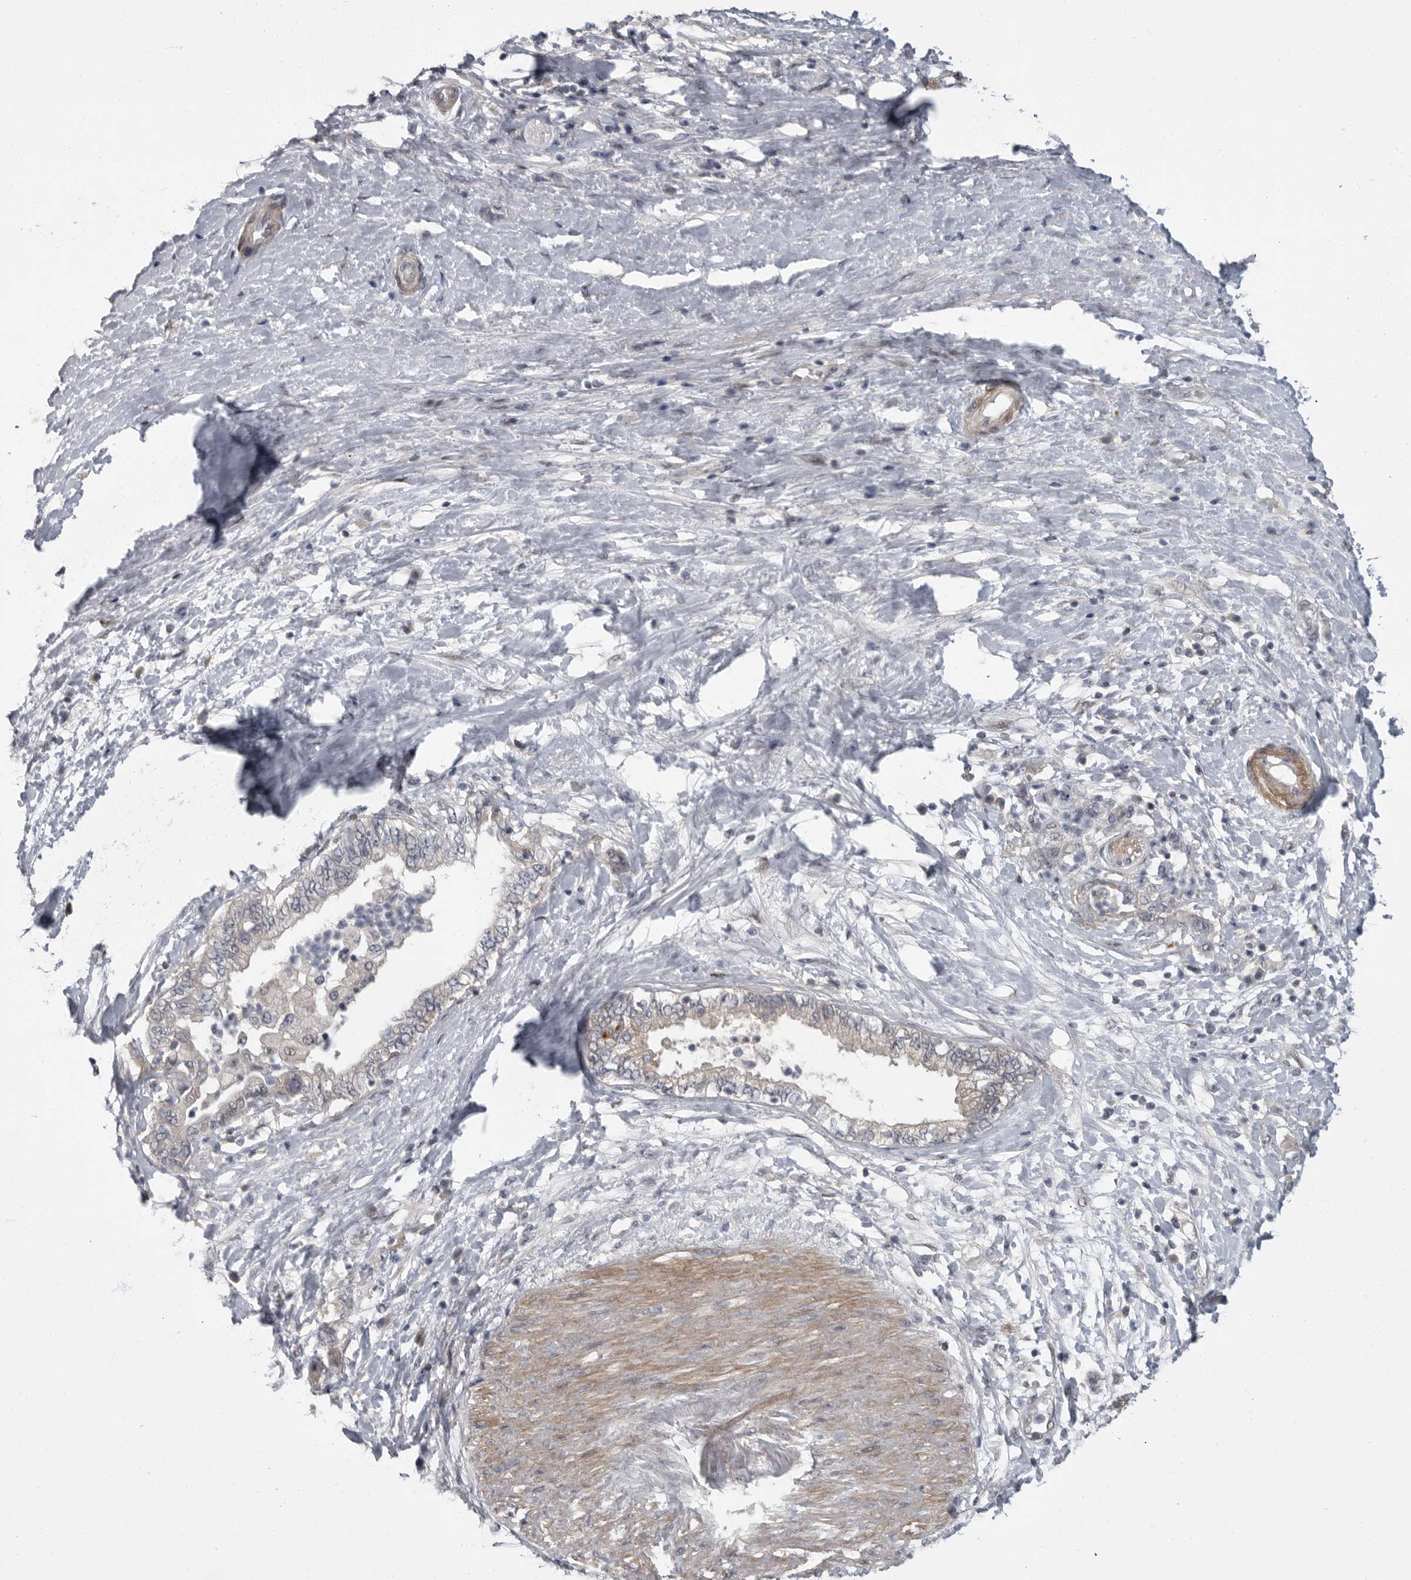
{"staining": {"intensity": "negative", "quantity": "none", "location": "none"}, "tissue": "pancreatic cancer", "cell_type": "Tumor cells", "image_type": "cancer", "snomed": [{"axis": "morphology", "description": "Adenocarcinoma, NOS"}, {"axis": "topography", "description": "Pancreas"}], "caption": "IHC photomicrograph of pancreatic adenocarcinoma stained for a protein (brown), which exhibits no staining in tumor cells.", "gene": "PDE7A", "patient": {"sex": "female", "age": 73}}